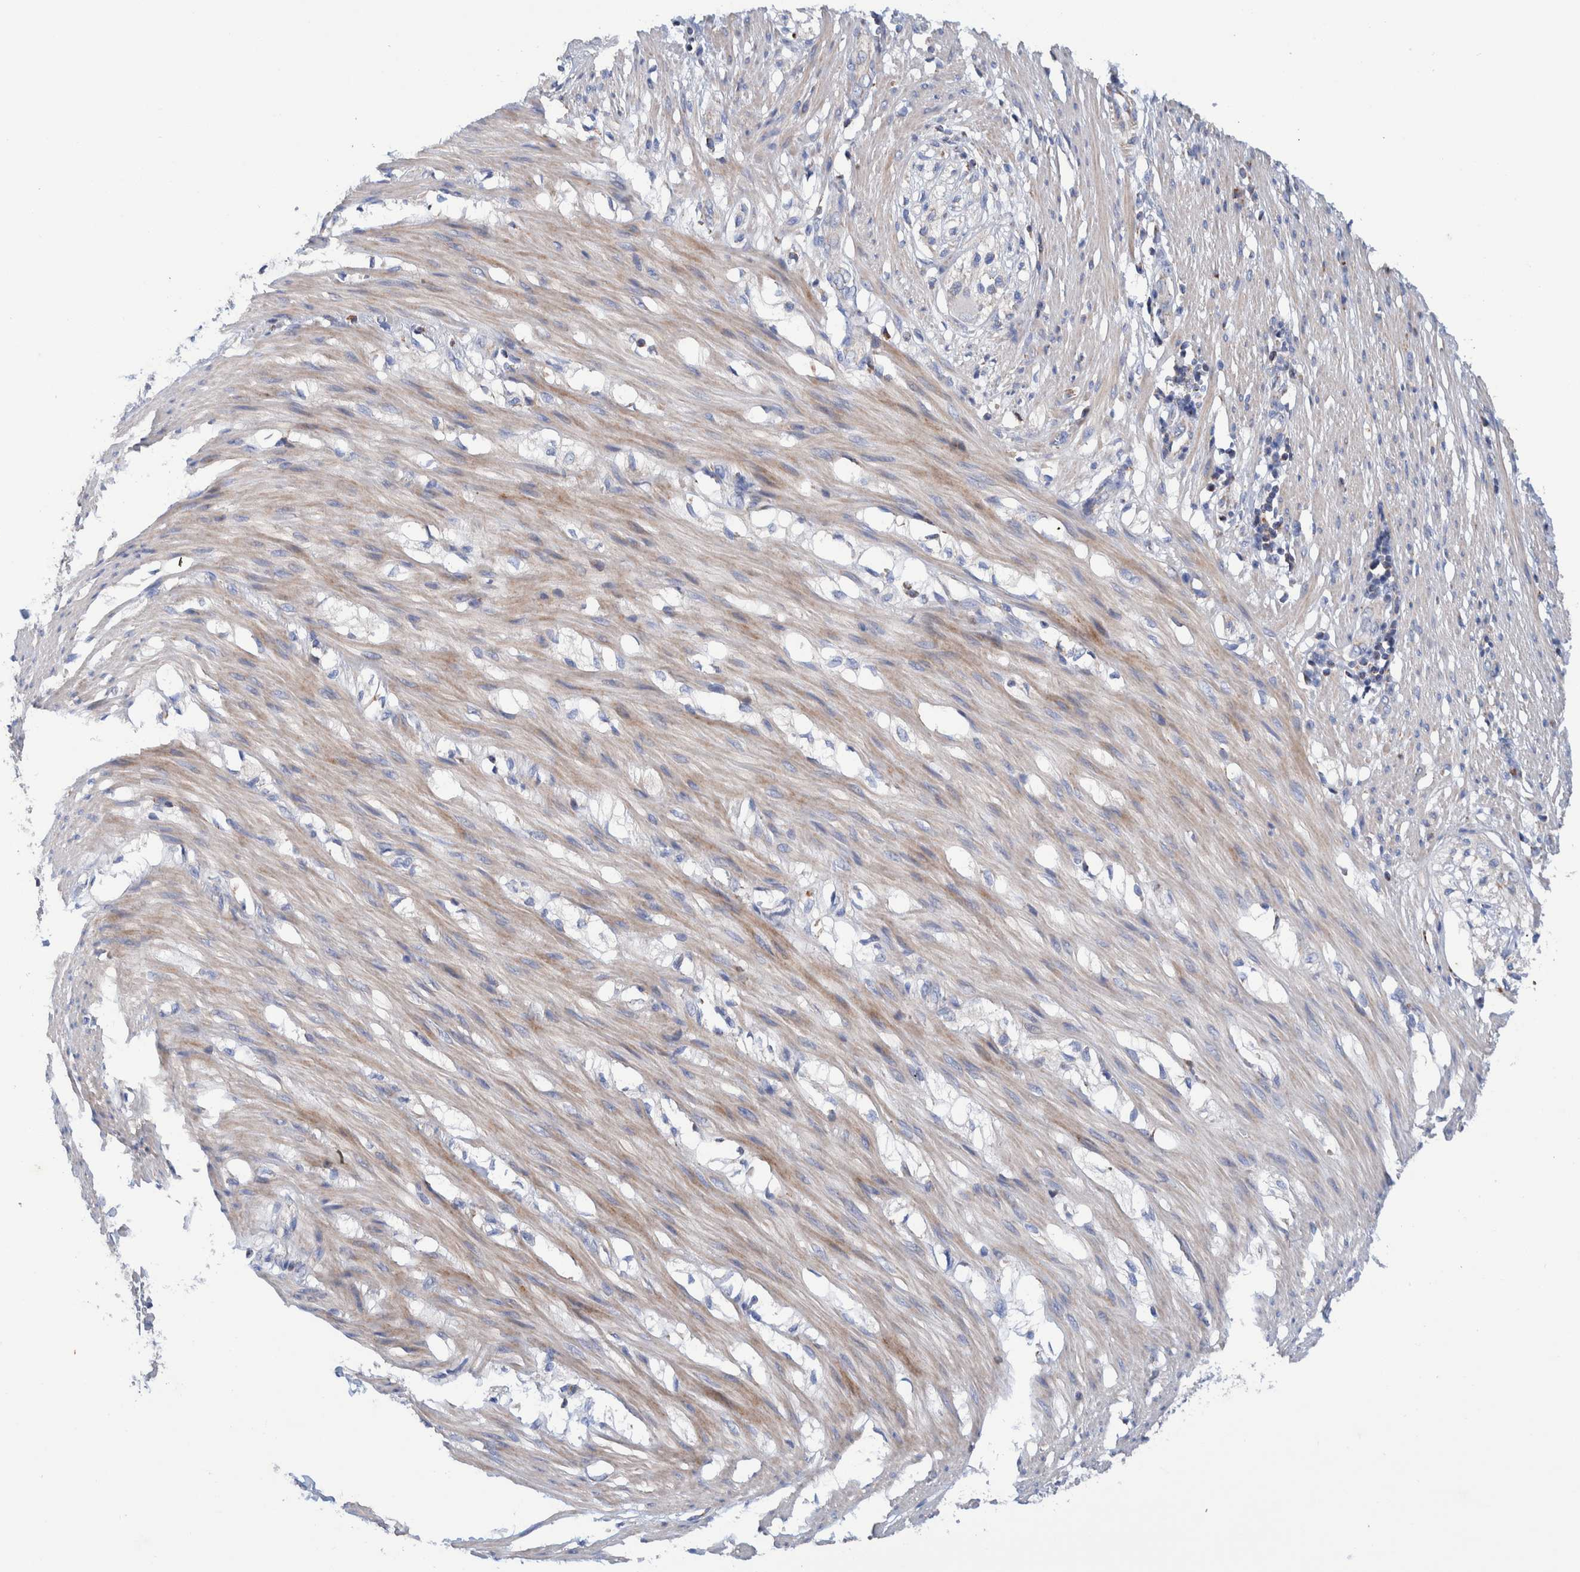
{"staining": {"intensity": "moderate", "quantity": ">75%", "location": "cytoplasmic/membranous"}, "tissue": "smooth muscle", "cell_type": "Smooth muscle cells", "image_type": "normal", "snomed": [{"axis": "morphology", "description": "Normal tissue, NOS"}, {"axis": "morphology", "description": "Adenocarcinoma, NOS"}, {"axis": "topography", "description": "Smooth muscle"}, {"axis": "topography", "description": "Colon"}], "caption": "An image of smooth muscle stained for a protein displays moderate cytoplasmic/membranous brown staining in smooth muscle cells.", "gene": "DECR1", "patient": {"sex": "male", "age": 14}}